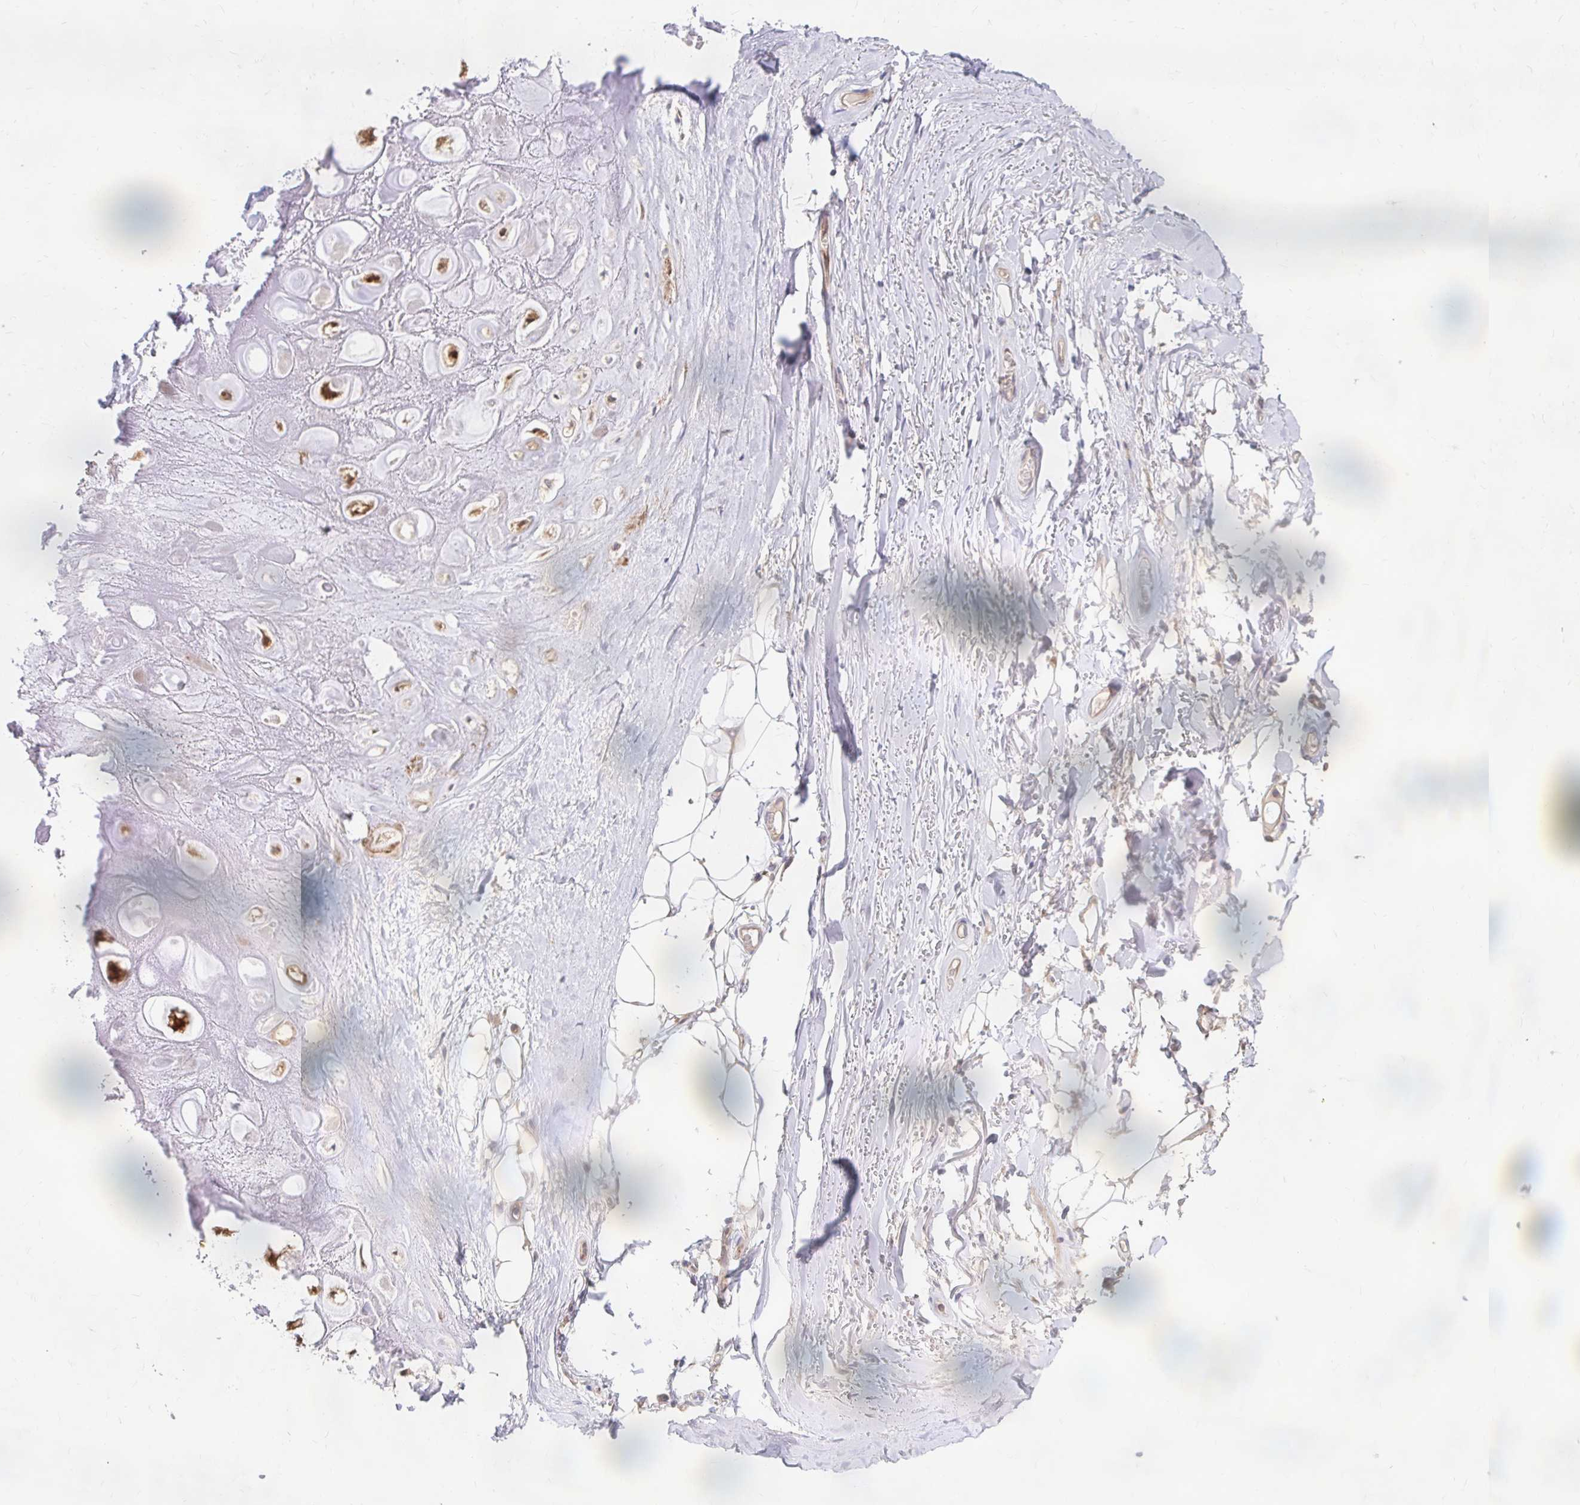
{"staining": {"intensity": "negative", "quantity": "none", "location": "none"}, "tissue": "adipose tissue", "cell_type": "Adipocytes", "image_type": "normal", "snomed": [{"axis": "morphology", "description": "Normal tissue, NOS"}, {"axis": "topography", "description": "Lymph node"}, {"axis": "topography", "description": "Cartilage tissue"}, {"axis": "topography", "description": "Nasopharynx"}], "caption": "IHC of normal adipose tissue demonstrates no expression in adipocytes.", "gene": "ITGA2", "patient": {"sex": "male", "age": 63}}